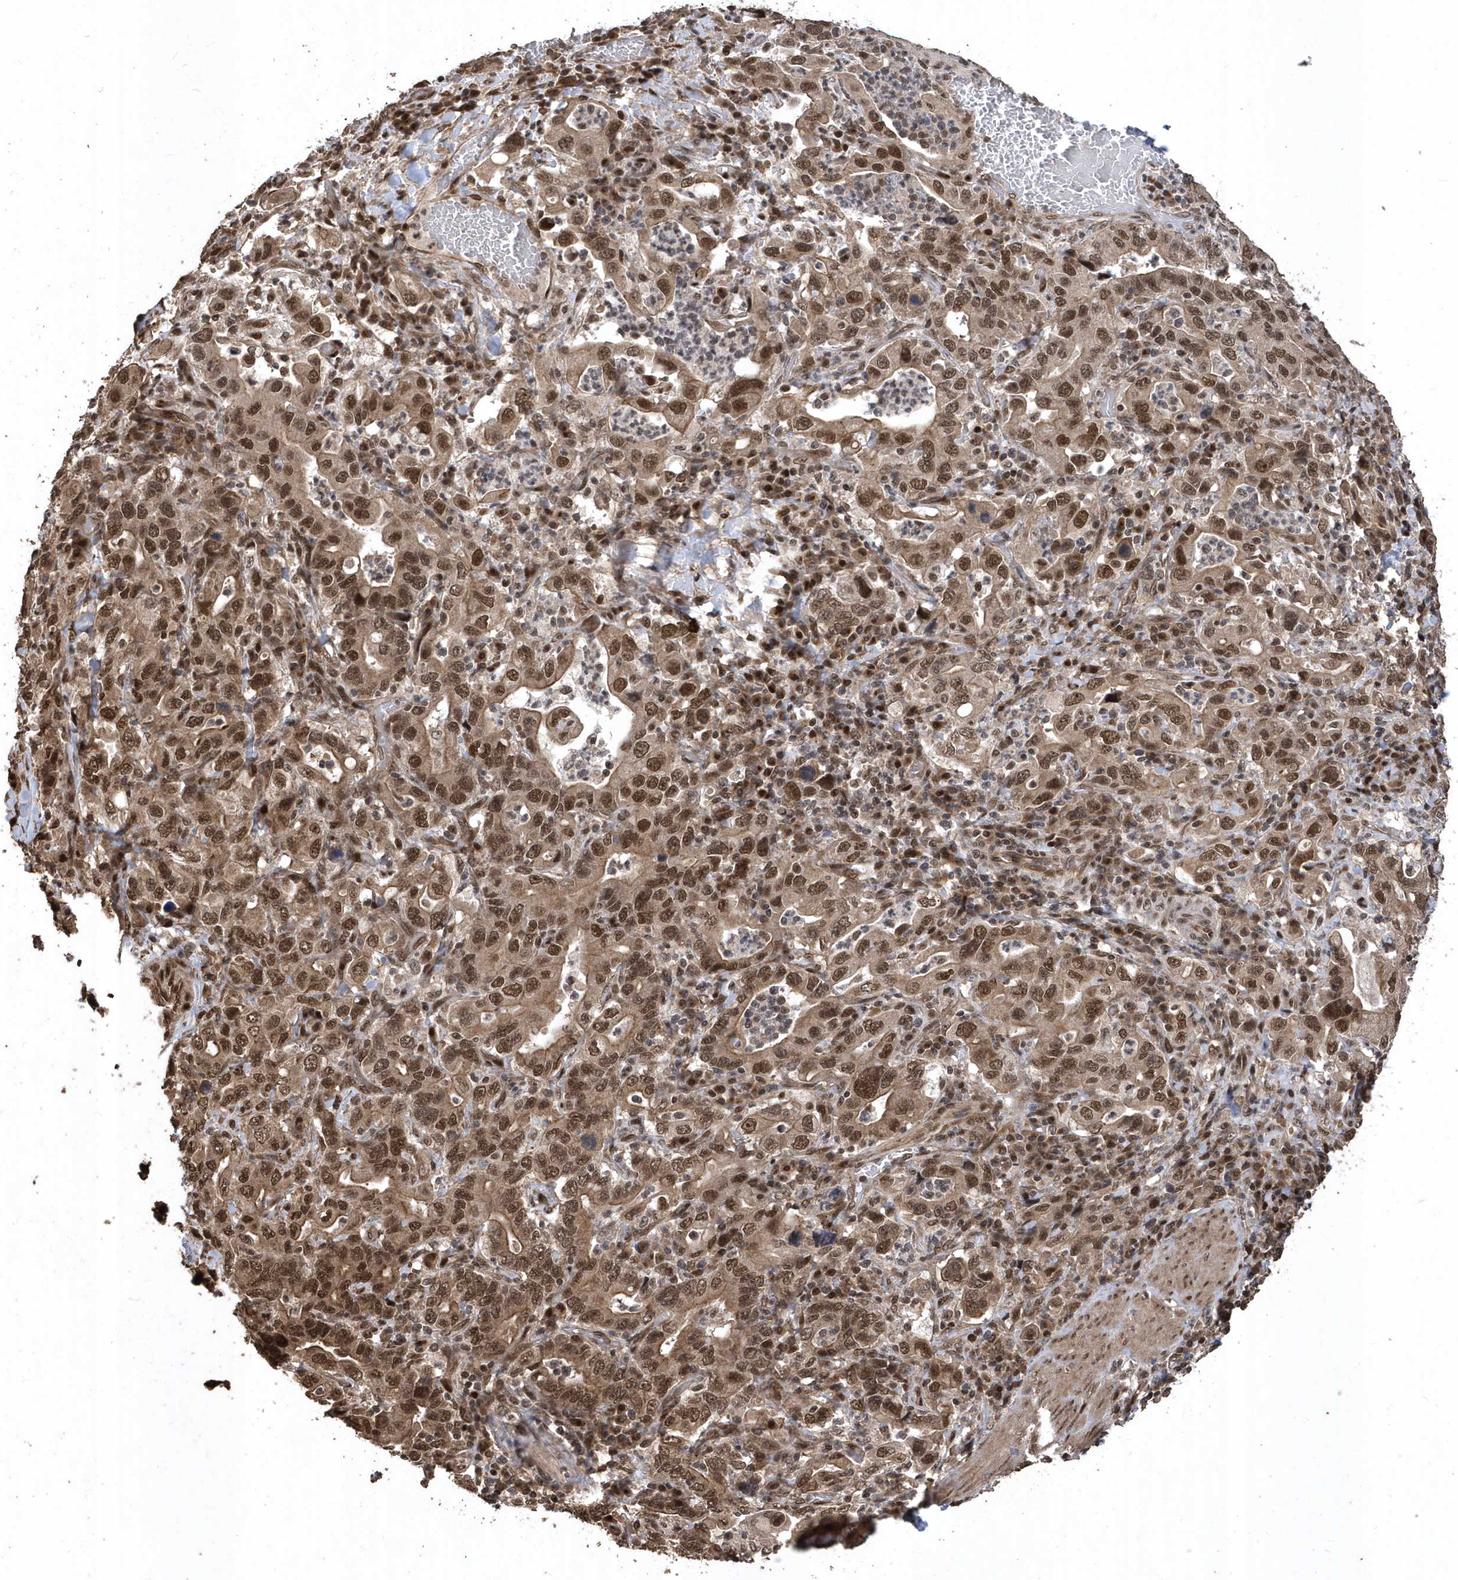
{"staining": {"intensity": "moderate", "quantity": ">75%", "location": "cytoplasmic/membranous,nuclear"}, "tissue": "stomach cancer", "cell_type": "Tumor cells", "image_type": "cancer", "snomed": [{"axis": "morphology", "description": "Adenocarcinoma, NOS"}, {"axis": "topography", "description": "Stomach, upper"}], "caption": "Adenocarcinoma (stomach) stained for a protein (brown) displays moderate cytoplasmic/membranous and nuclear positive positivity in approximately >75% of tumor cells.", "gene": "INTS12", "patient": {"sex": "male", "age": 62}}